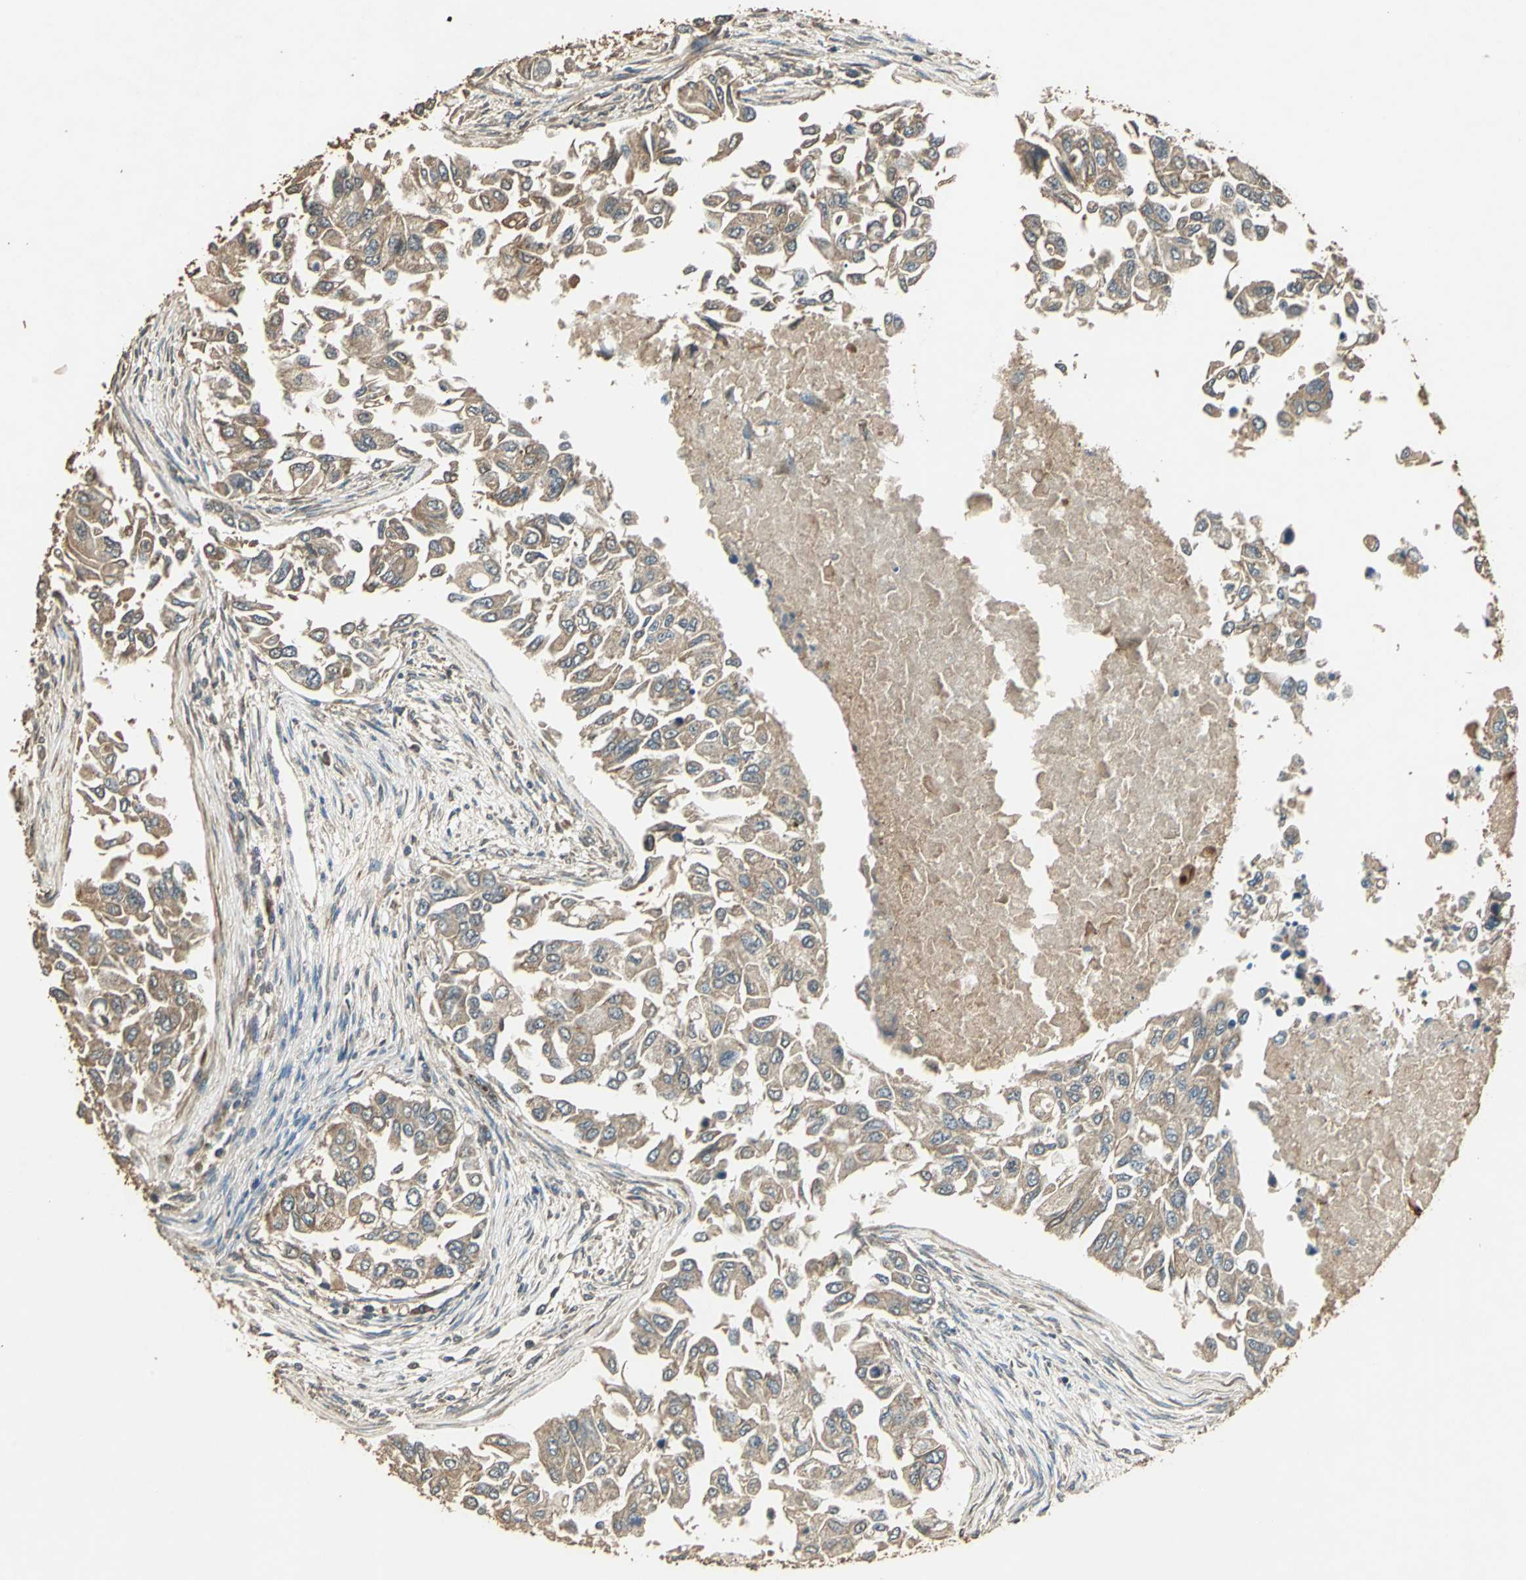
{"staining": {"intensity": "moderate", "quantity": ">75%", "location": "cytoplasmic/membranous"}, "tissue": "breast cancer", "cell_type": "Tumor cells", "image_type": "cancer", "snomed": [{"axis": "morphology", "description": "Normal tissue, NOS"}, {"axis": "morphology", "description": "Duct carcinoma"}, {"axis": "topography", "description": "Breast"}], "caption": "IHC photomicrograph of neoplastic tissue: breast infiltrating ductal carcinoma stained using IHC shows medium levels of moderate protein expression localized specifically in the cytoplasmic/membranous of tumor cells, appearing as a cytoplasmic/membranous brown color.", "gene": "TMPRSS4", "patient": {"sex": "female", "age": 49}}